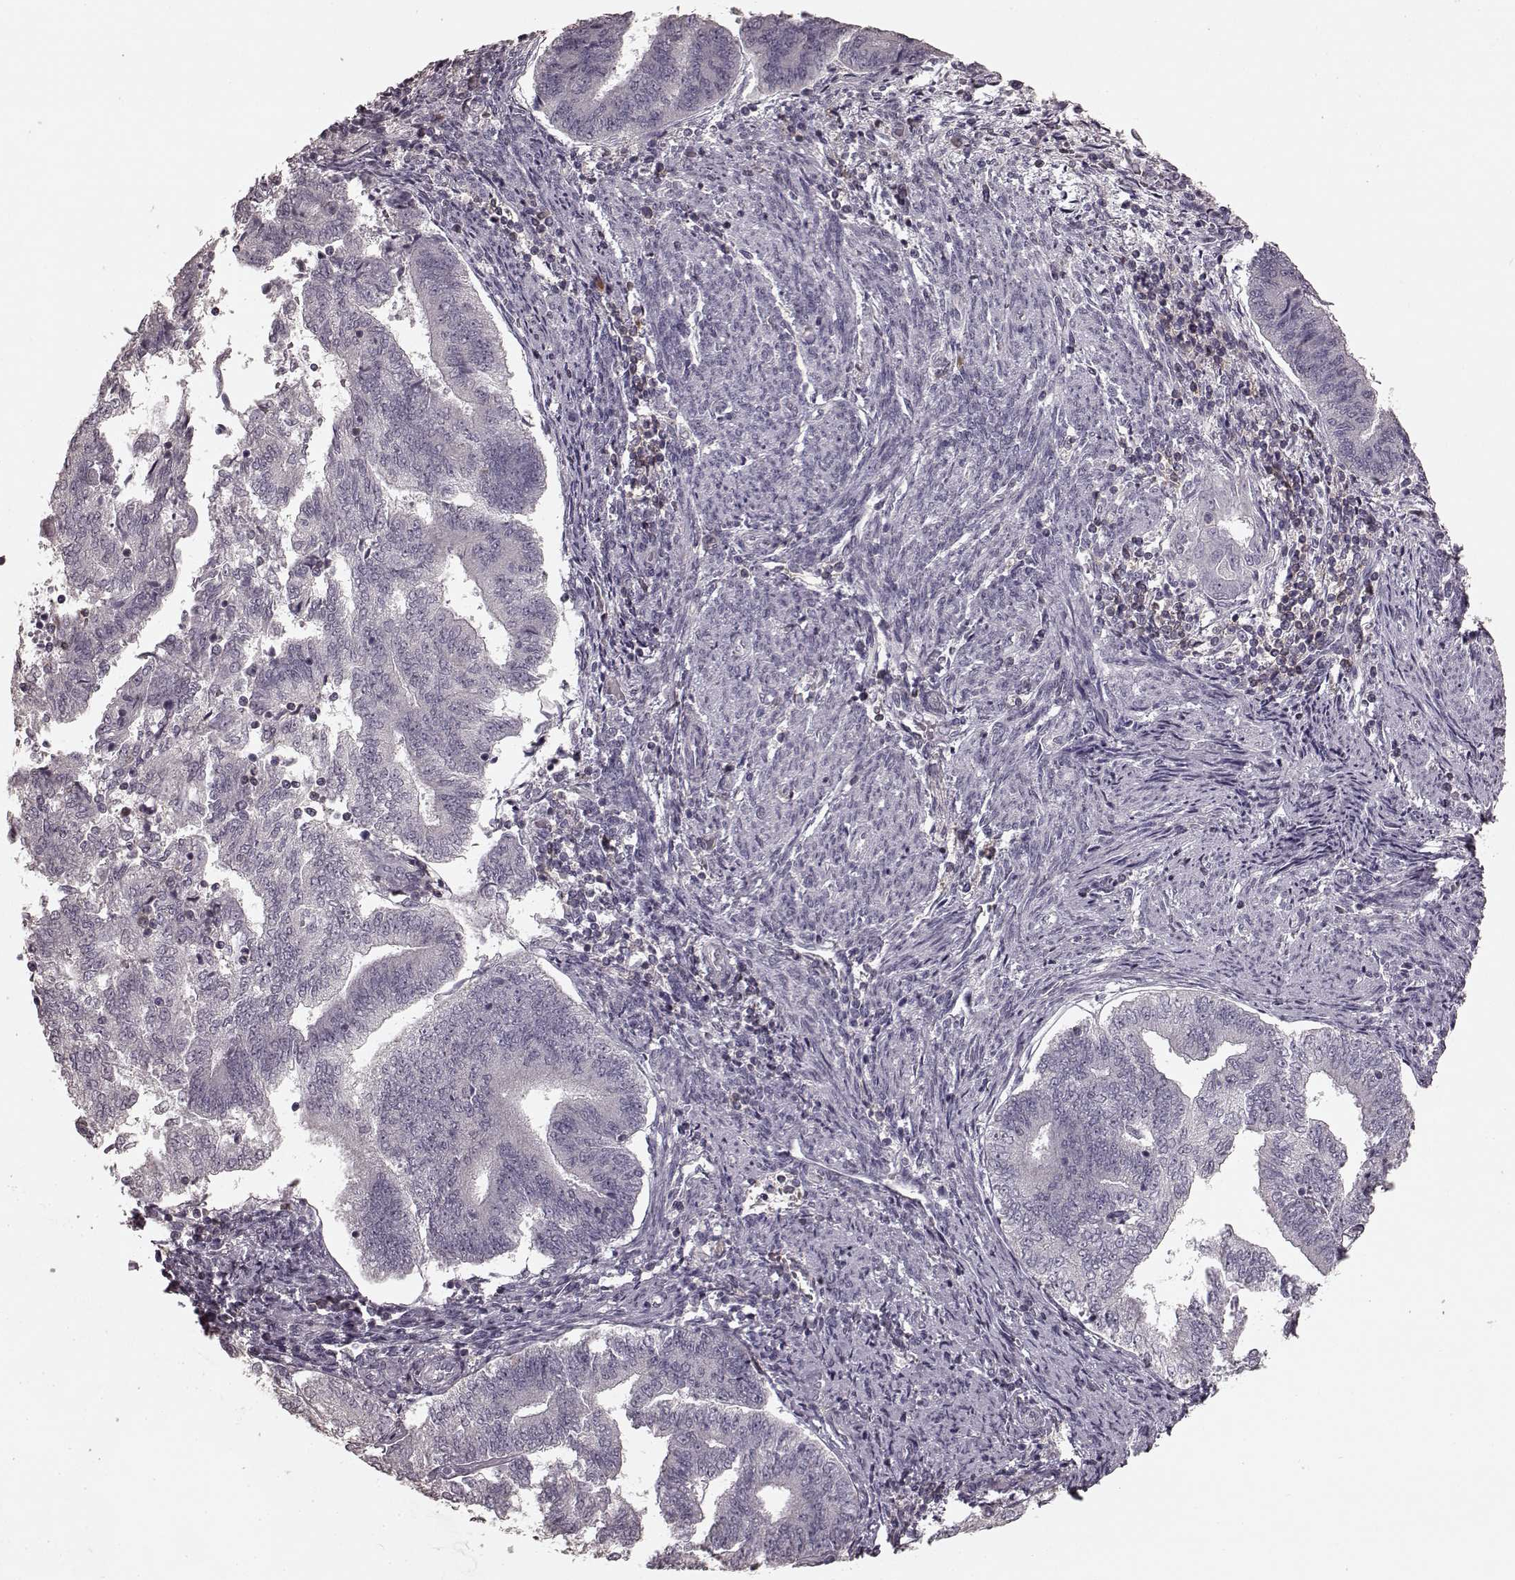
{"staining": {"intensity": "negative", "quantity": "none", "location": "none"}, "tissue": "endometrial cancer", "cell_type": "Tumor cells", "image_type": "cancer", "snomed": [{"axis": "morphology", "description": "Adenocarcinoma, NOS"}, {"axis": "topography", "description": "Endometrium"}], "caption": "Endometrial adenocarcinoma was stained to show a protein in brown. There is no significant positivity in tumor cells. (Brightfield microscopy of DAB (3,3'-diaminobenzidine) immunohistochemistry (IHC) at high magnification).", "gene": "CD28", "patient": {"sex": "female", "age": 65}}